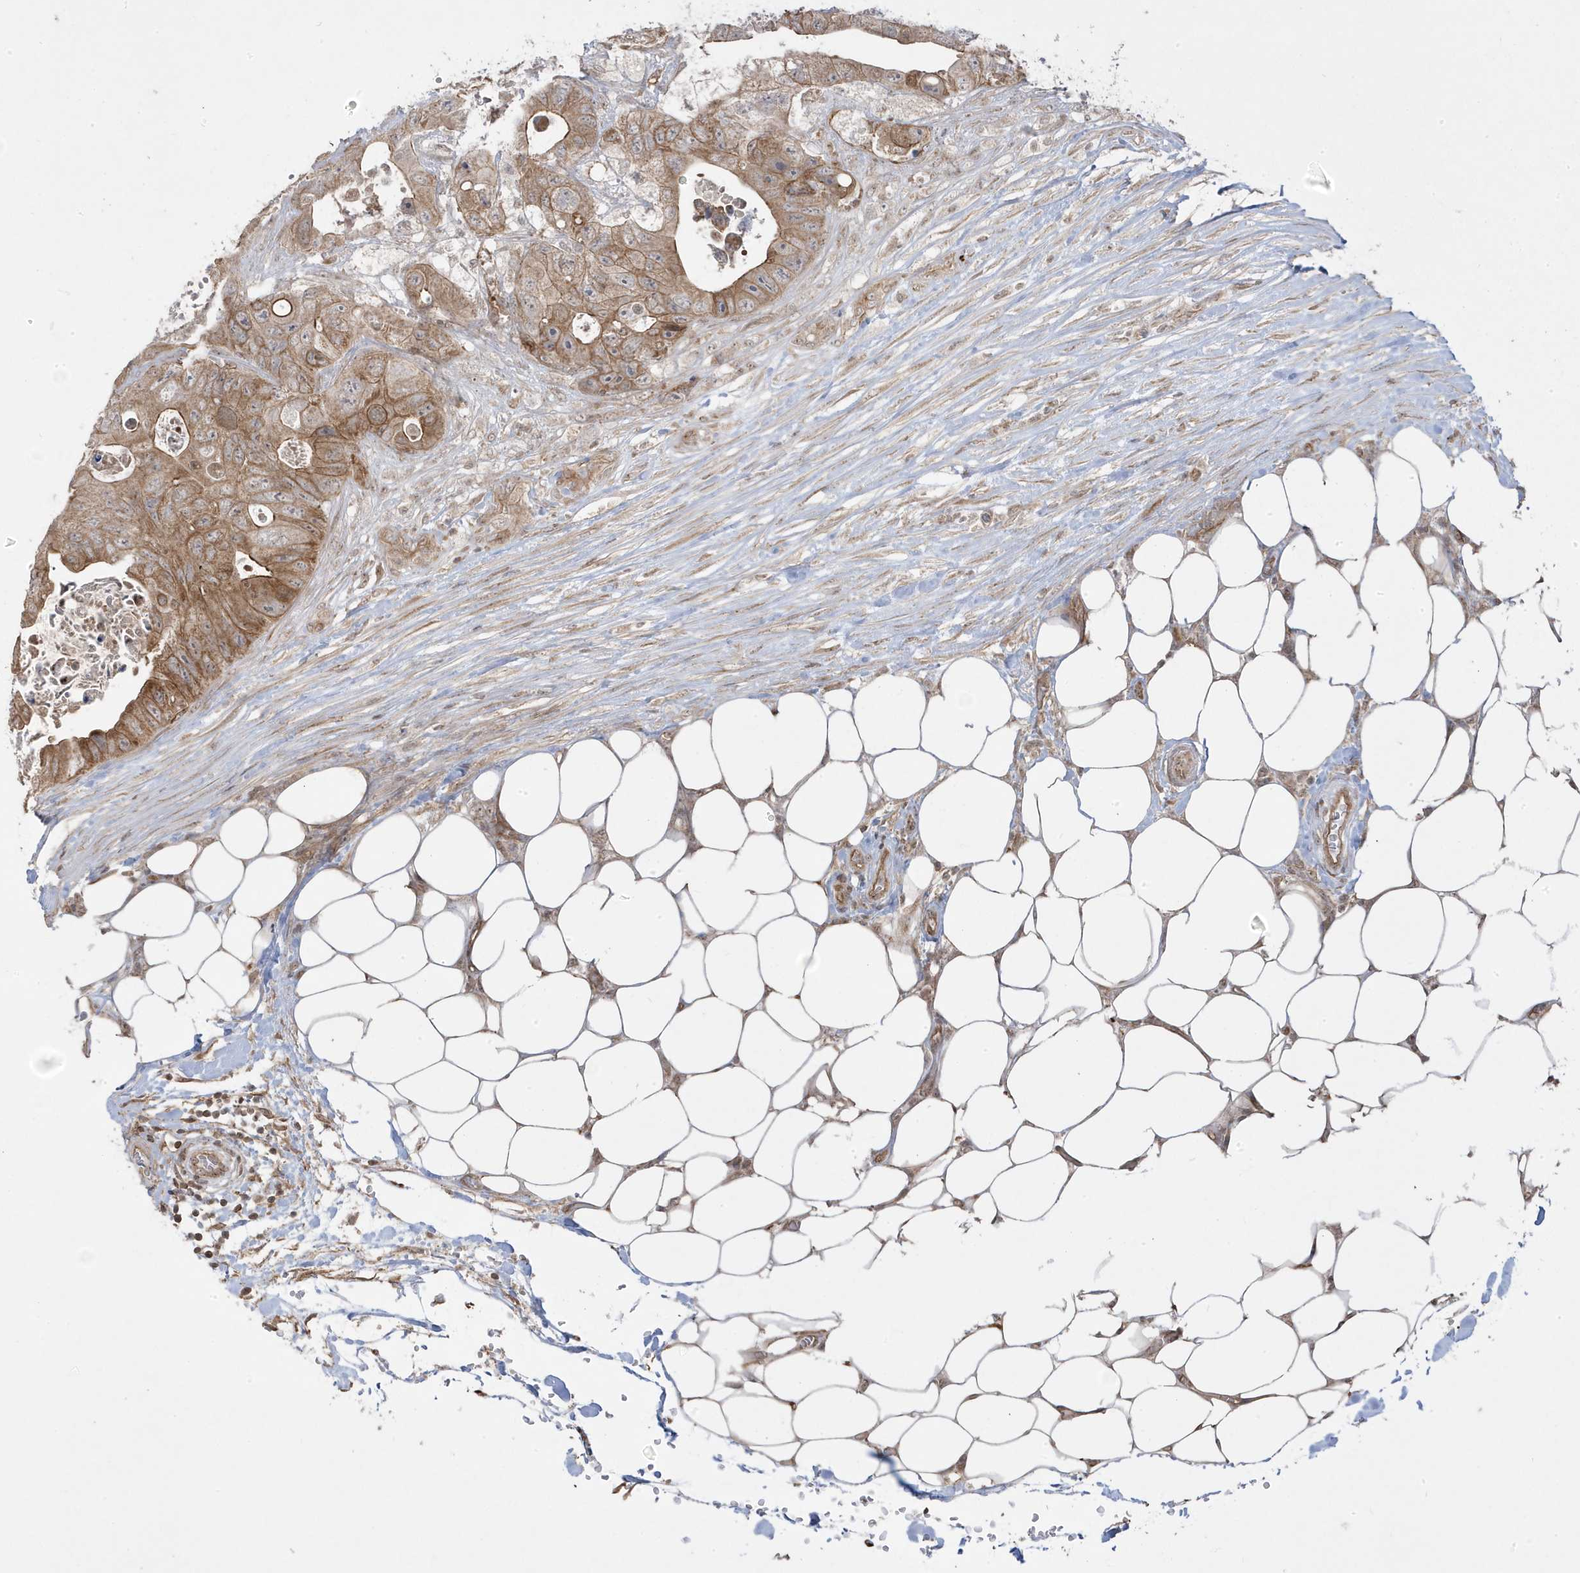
{"staining": {"intensity": "moderate", "quantity": ">75%", "location": "cytoplasmic/membranous"}, "tissue": "colorectal cancer", "cell_type": "Tumor cells", "image_type": "cancer", "snomed": [{"axis": "morphology", "description": "Adenocarcinoma, NOS"}, {"axis": "topography", "description": "Colon"}], "caption": "A brown stain highlights moderate cytoplasmic/membranous positivity of a protein in colorectal cancer (adenocarcinoma) tumor cells.", "gene": "DNAJC12", "patient": {"sex": "female", "age": 46}}